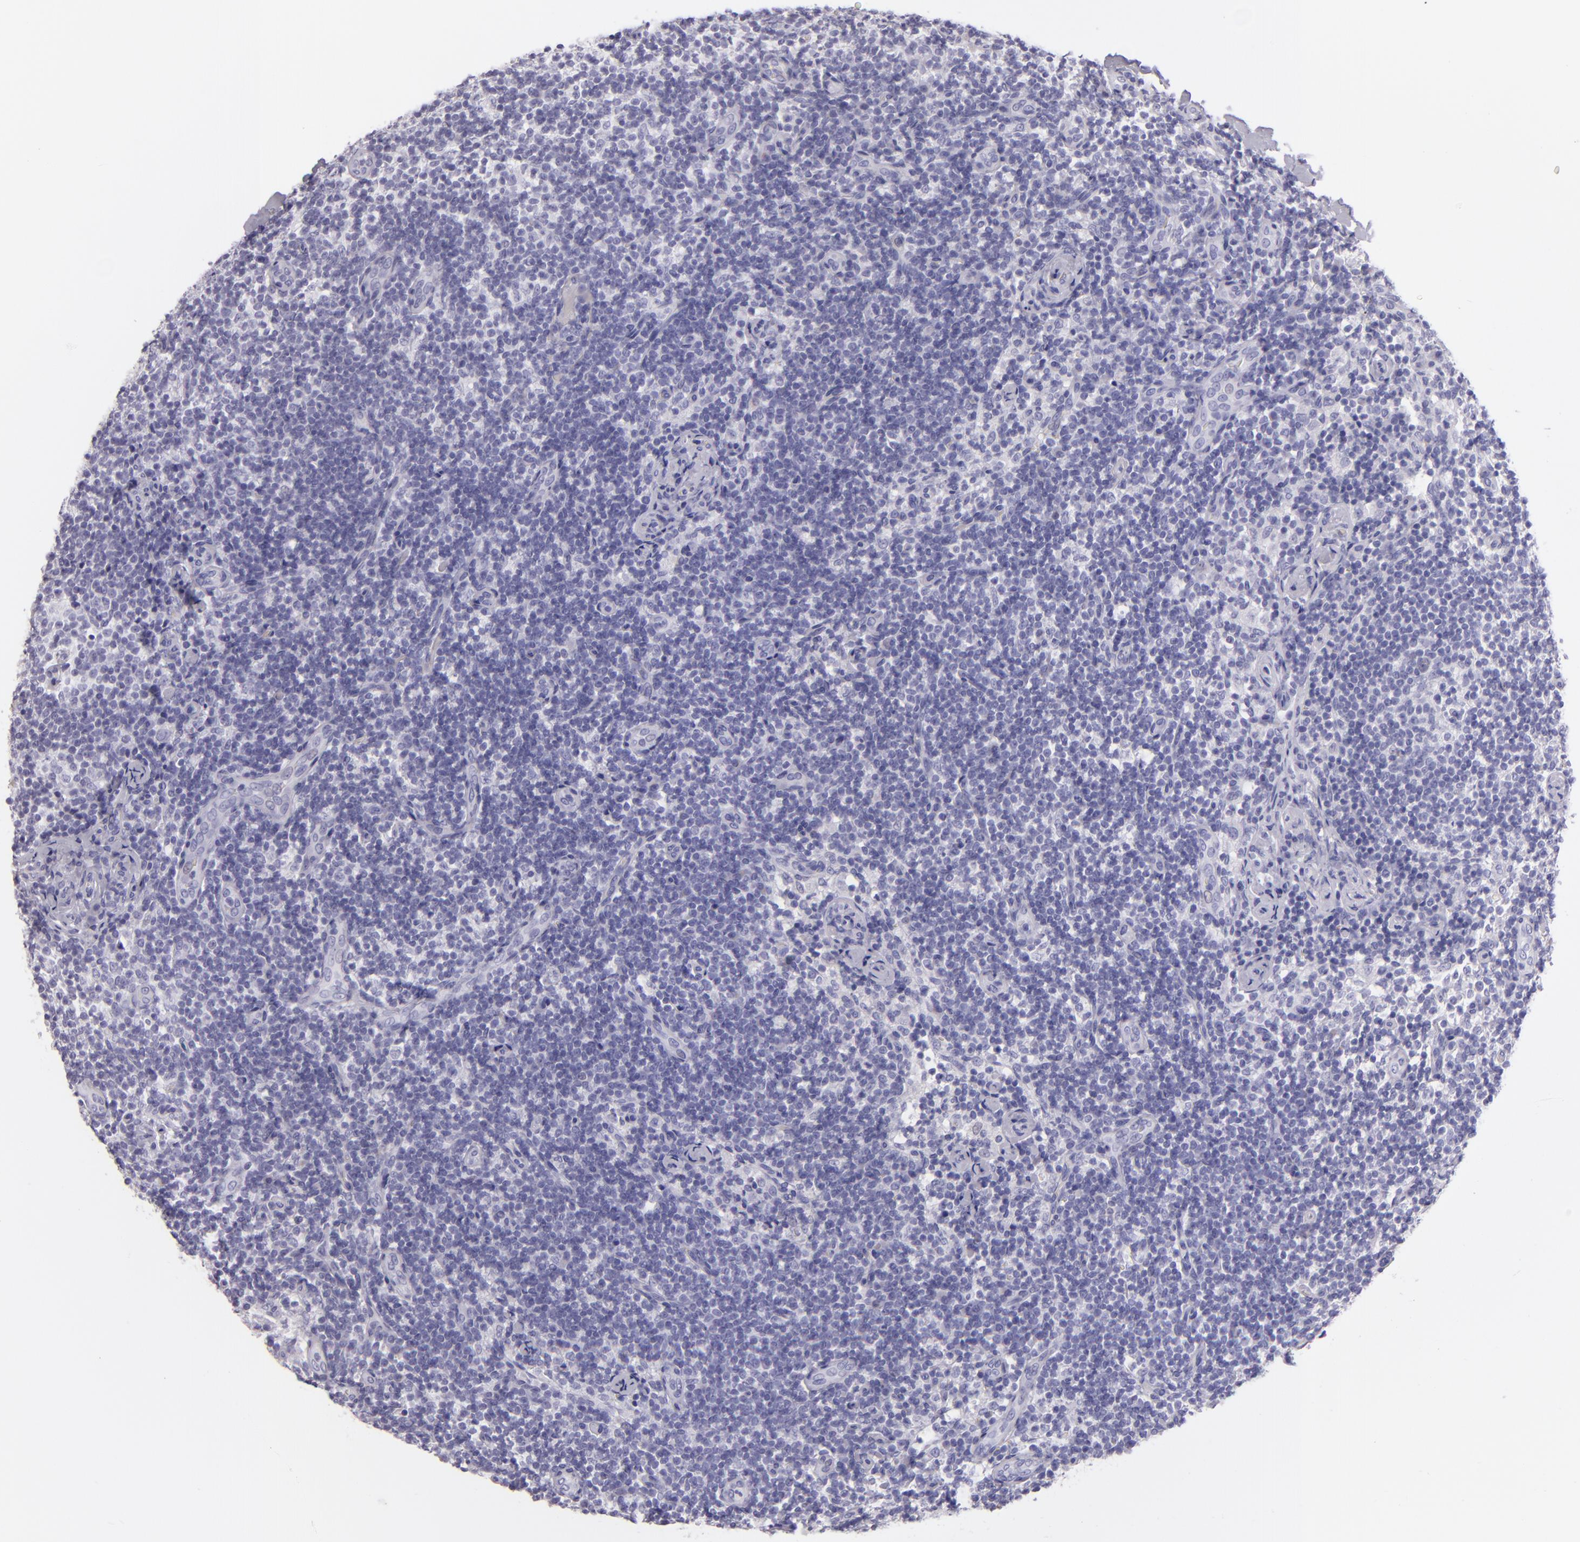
{"staining": {"intensity": "negative", "quantity": "none", "location": "none"}, "tissue": "lymph node", "cell_type": "Germinal center cells", "image_type": "normal", "snomed": [{"axis": "morphology", "description": "Normal tissue, NOS"}, {"axis": "morphology", "description": "Inflammation, NOS"}, {"axis": "topography", "description": "Lymph node"}], "caption": "The IHC histopathology image has no significant positivity in germinal center cells of lymph node. (Stains: DAB (3,3'-diaminobenzidine) immunohistochemistry (IHC) with hematoxylin counter stain, Microscopy: brightfield microscopy at high magnification).", "gene": "MUC5AC", "patient": {"sex": "male", "age": 46}}